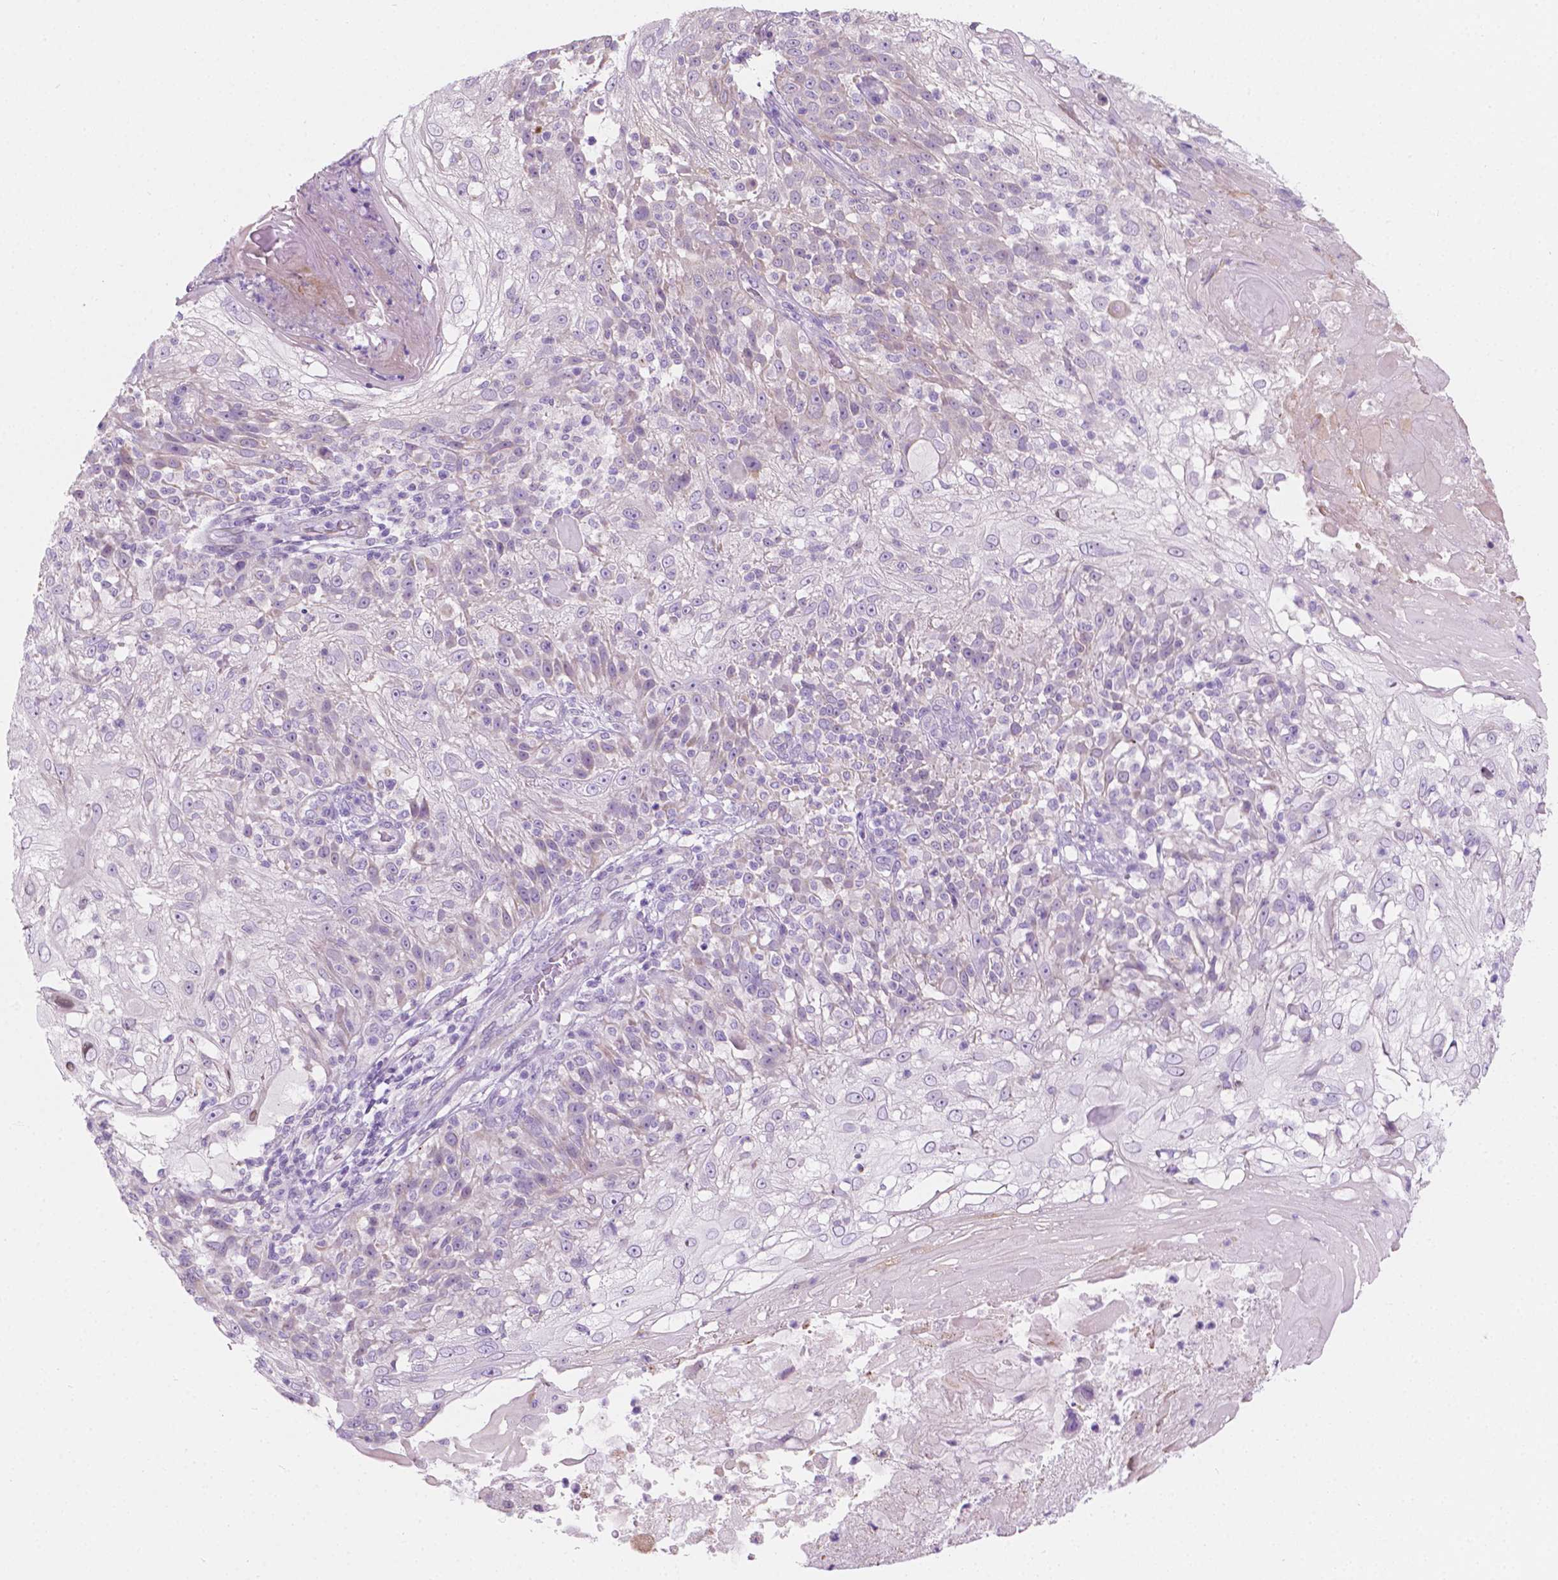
{"staining": {"intensity": "negative", "quantity": "none", "location": "none"}, "tissue": "skin cancer", "cell_type": "Tumor cells", "image_type": "cancer", "snomed": [{"axis": "morphology", "description": "Normal tissue, NOS"}, {"axis": "morphology", "description": "Squamous cell carcinoma, NOS"}, {"axis": "topography", "description": "Skin"}], "caption": "The IHC histopathology image has no significant staining in tumor cells of skin squamous cell carcinoma tissue.", "gene": "NOS1AP", "patient": {"sex": "female", "age": 83}}